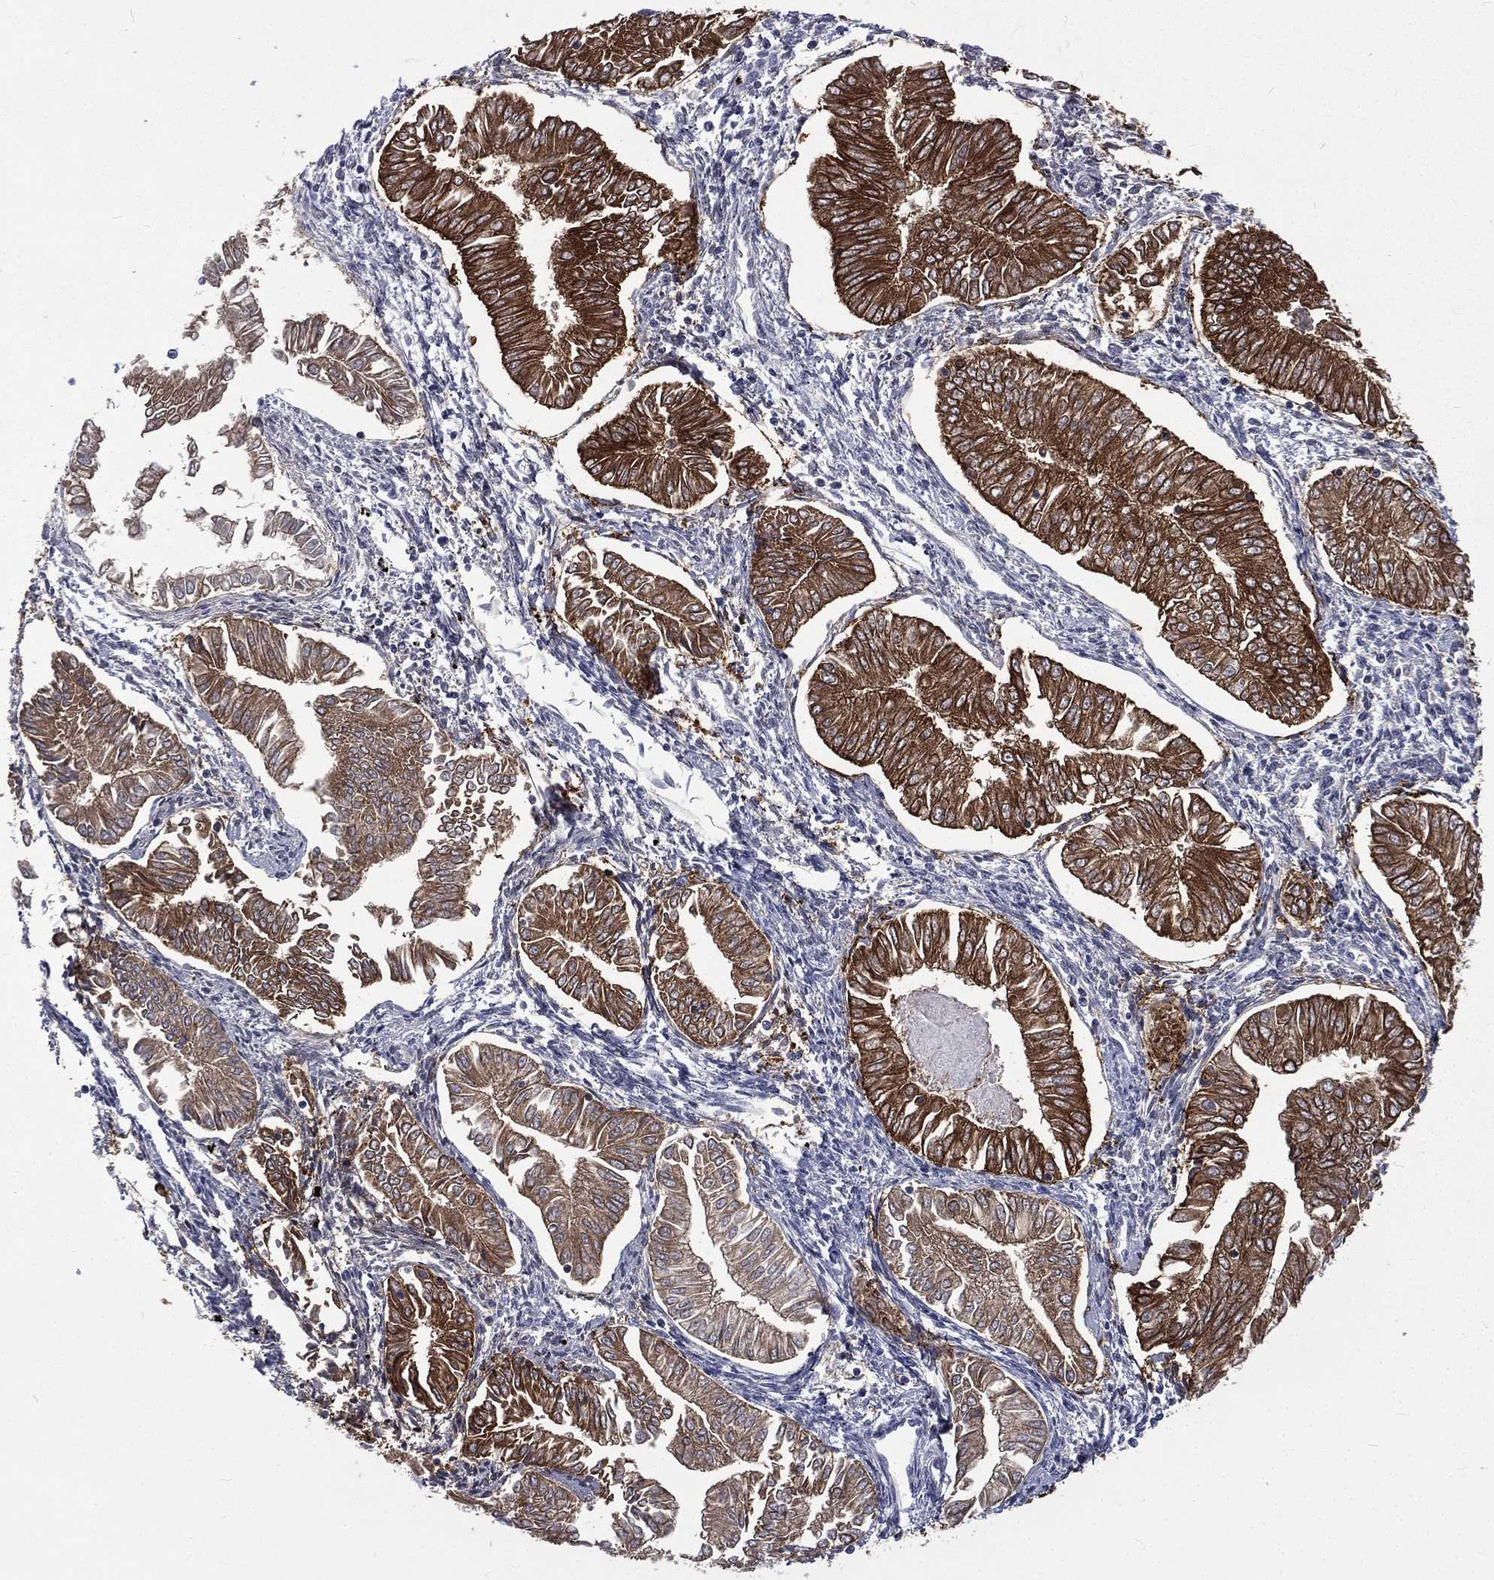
{"staining": {"intensity": "strong", "quantity": ">75%", "location": "cytoplasmic/membranous"}, "tissue": "endometrial cancer", "cell_type": "Tumor cells", "image_type": "cancer", "snomed": [{"axis": "morphology", "description": "Adenocarcinoma, NOS"}, {"axis": "topography", "description": "Endometrium"}], "caption": "This image exhibits immunohistochemistry staining of endometrial adenocarcinoma, with high strong cytoplasmic/membranous positivity in approximately >75% of tumor cells.", "gene": "CA12", "patient": {"sex": "female", "age": 53}}